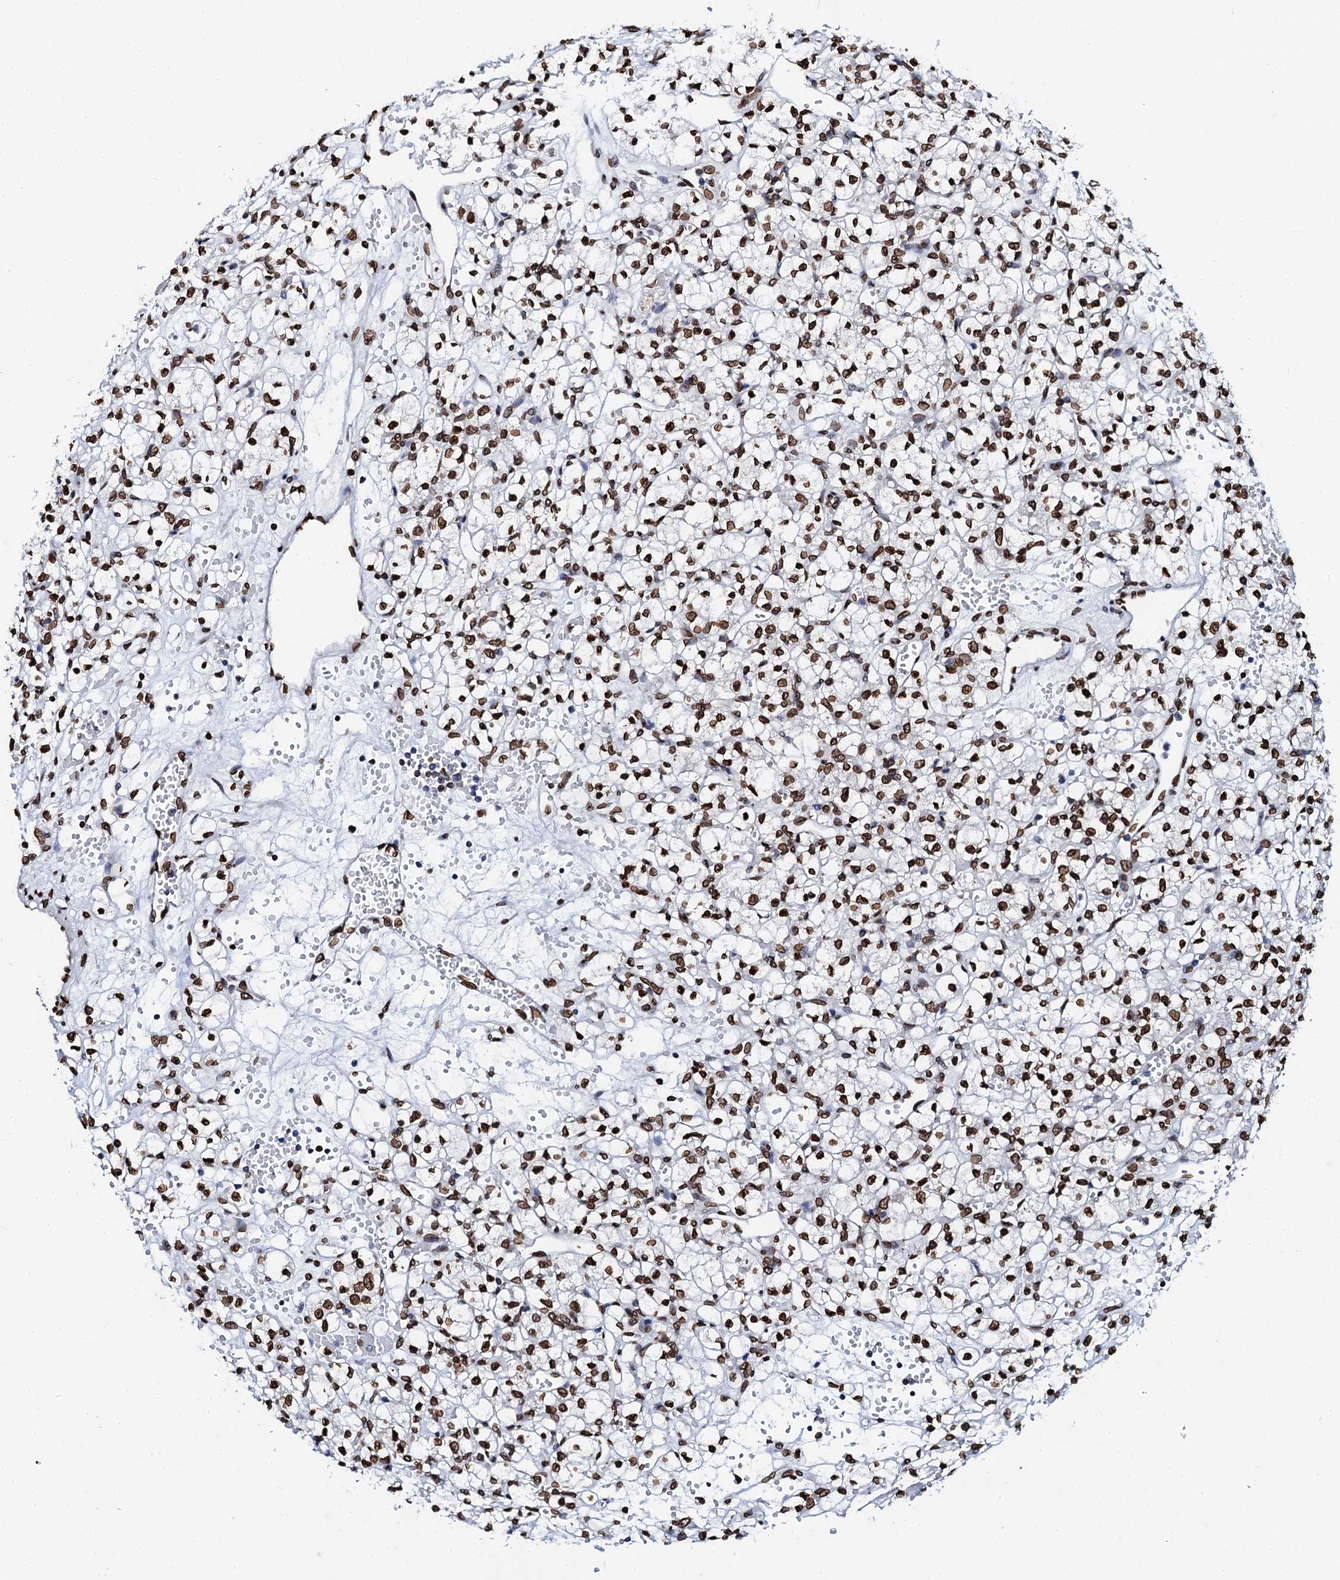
{"staining": {"intensity": "strong", "quantity": ">75%", "location": "nuclear"}, "tissue": "renal cancer", "cell_type": "Tumor cells", "image_type": "cancer", "snomed": [{"axis": "morphology", "description": "Adenocarcinoma, NOS"}, {"axis": "topography", "description": "Kidney"}], "caption": "Protein staining demonstrates strong nuclear staining in approximately >75% of tumor cells in renal cancer.", "gene": "KATNAL2", "patient": {"sex": "female", "age": 59}}